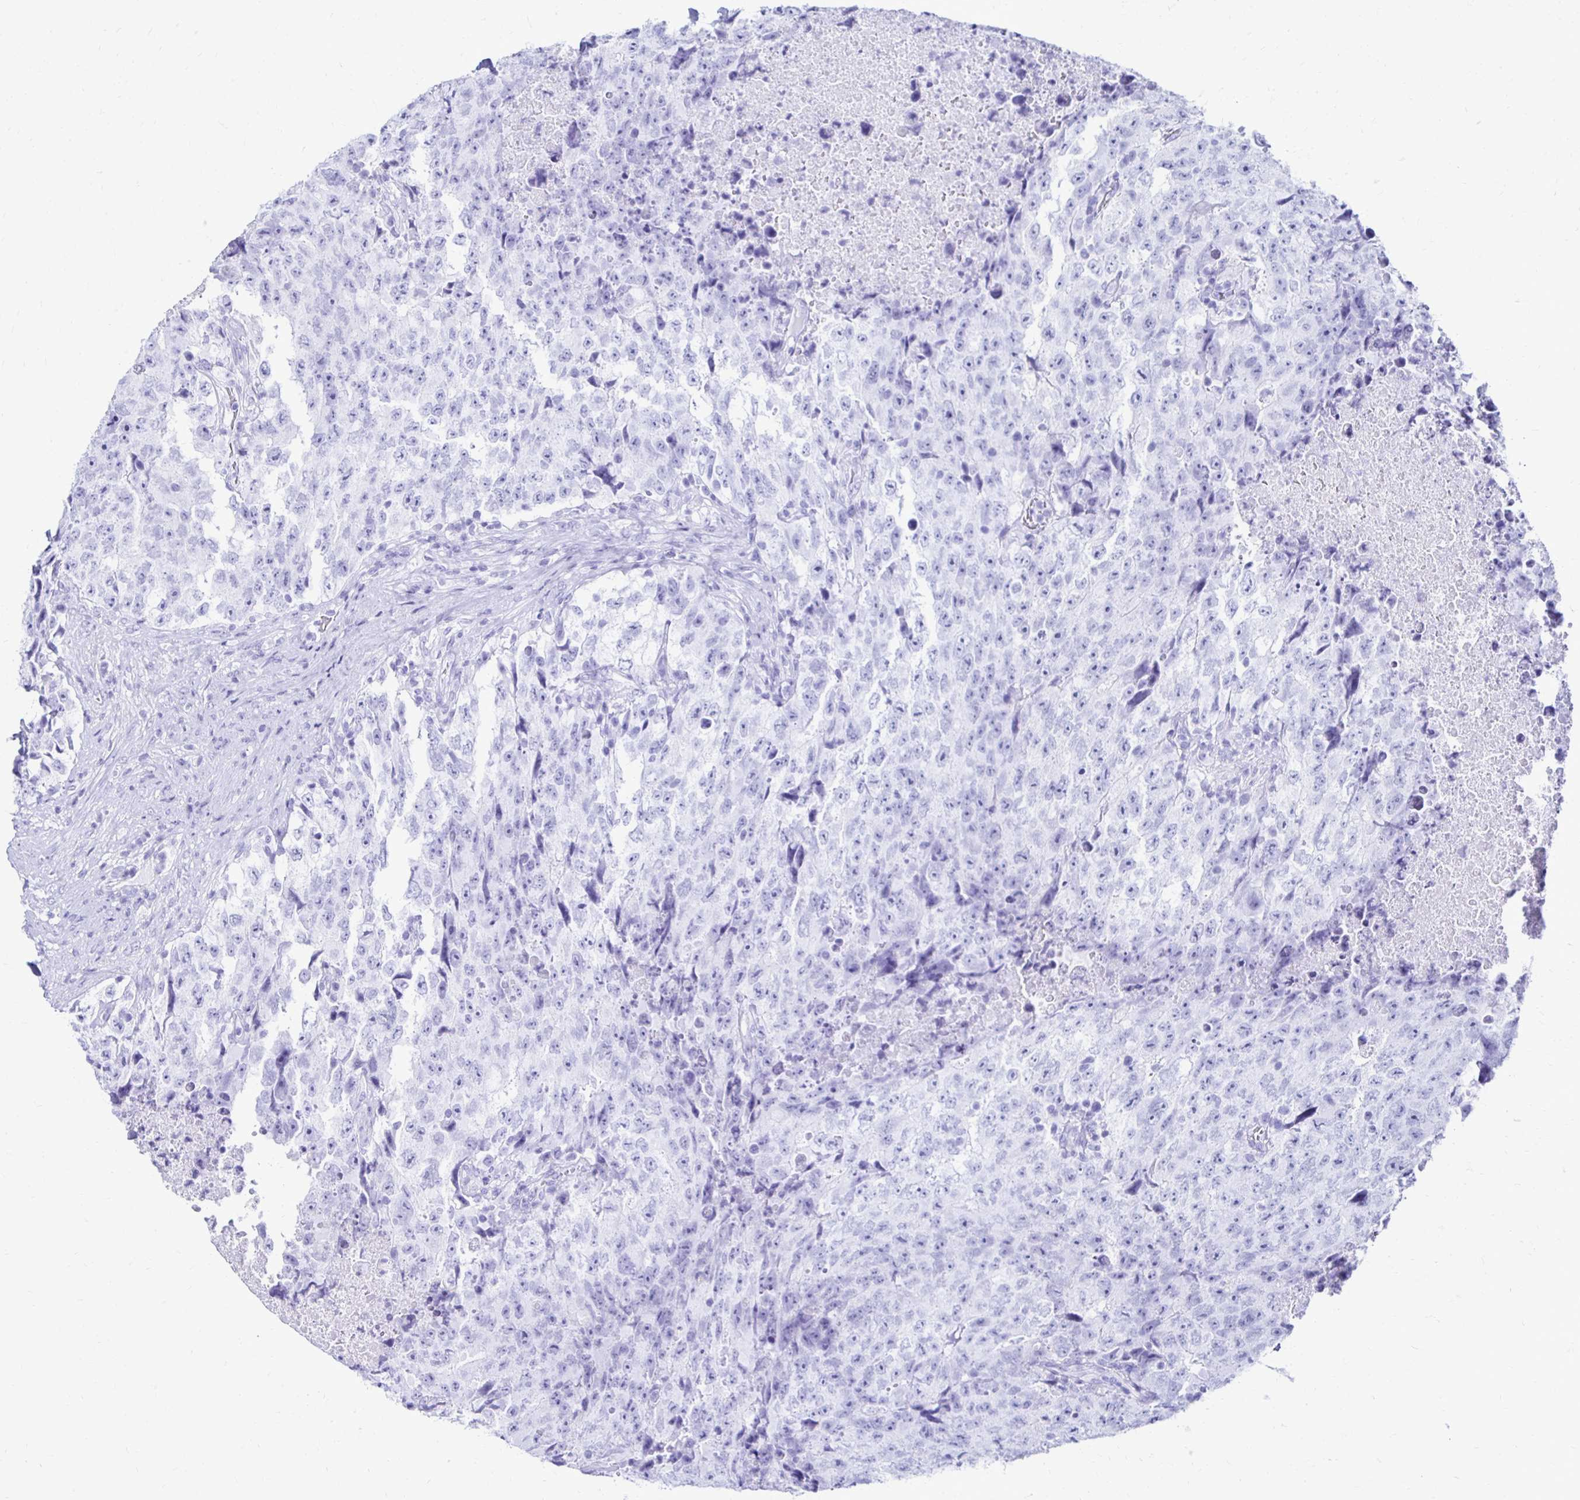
{"staining": {"intensity": "negative", "quantity": "none", "location": "none"}, "tissue": "testis cancer", "cell_type": "Tumor cells", "image_type": "cancer", "snomed": [{"axis": "morphology", "description": "Carcinoma, Embryonal, NOS"}, {"axis": "topography", "description": "Testis"}], "caption": "DAB immunohistochemical staining of human embryonal carcinoma (testis) displays no significant staining in tumor cells.", "gene": "CST5", "patient": {"sex": "male", "age": 24}}